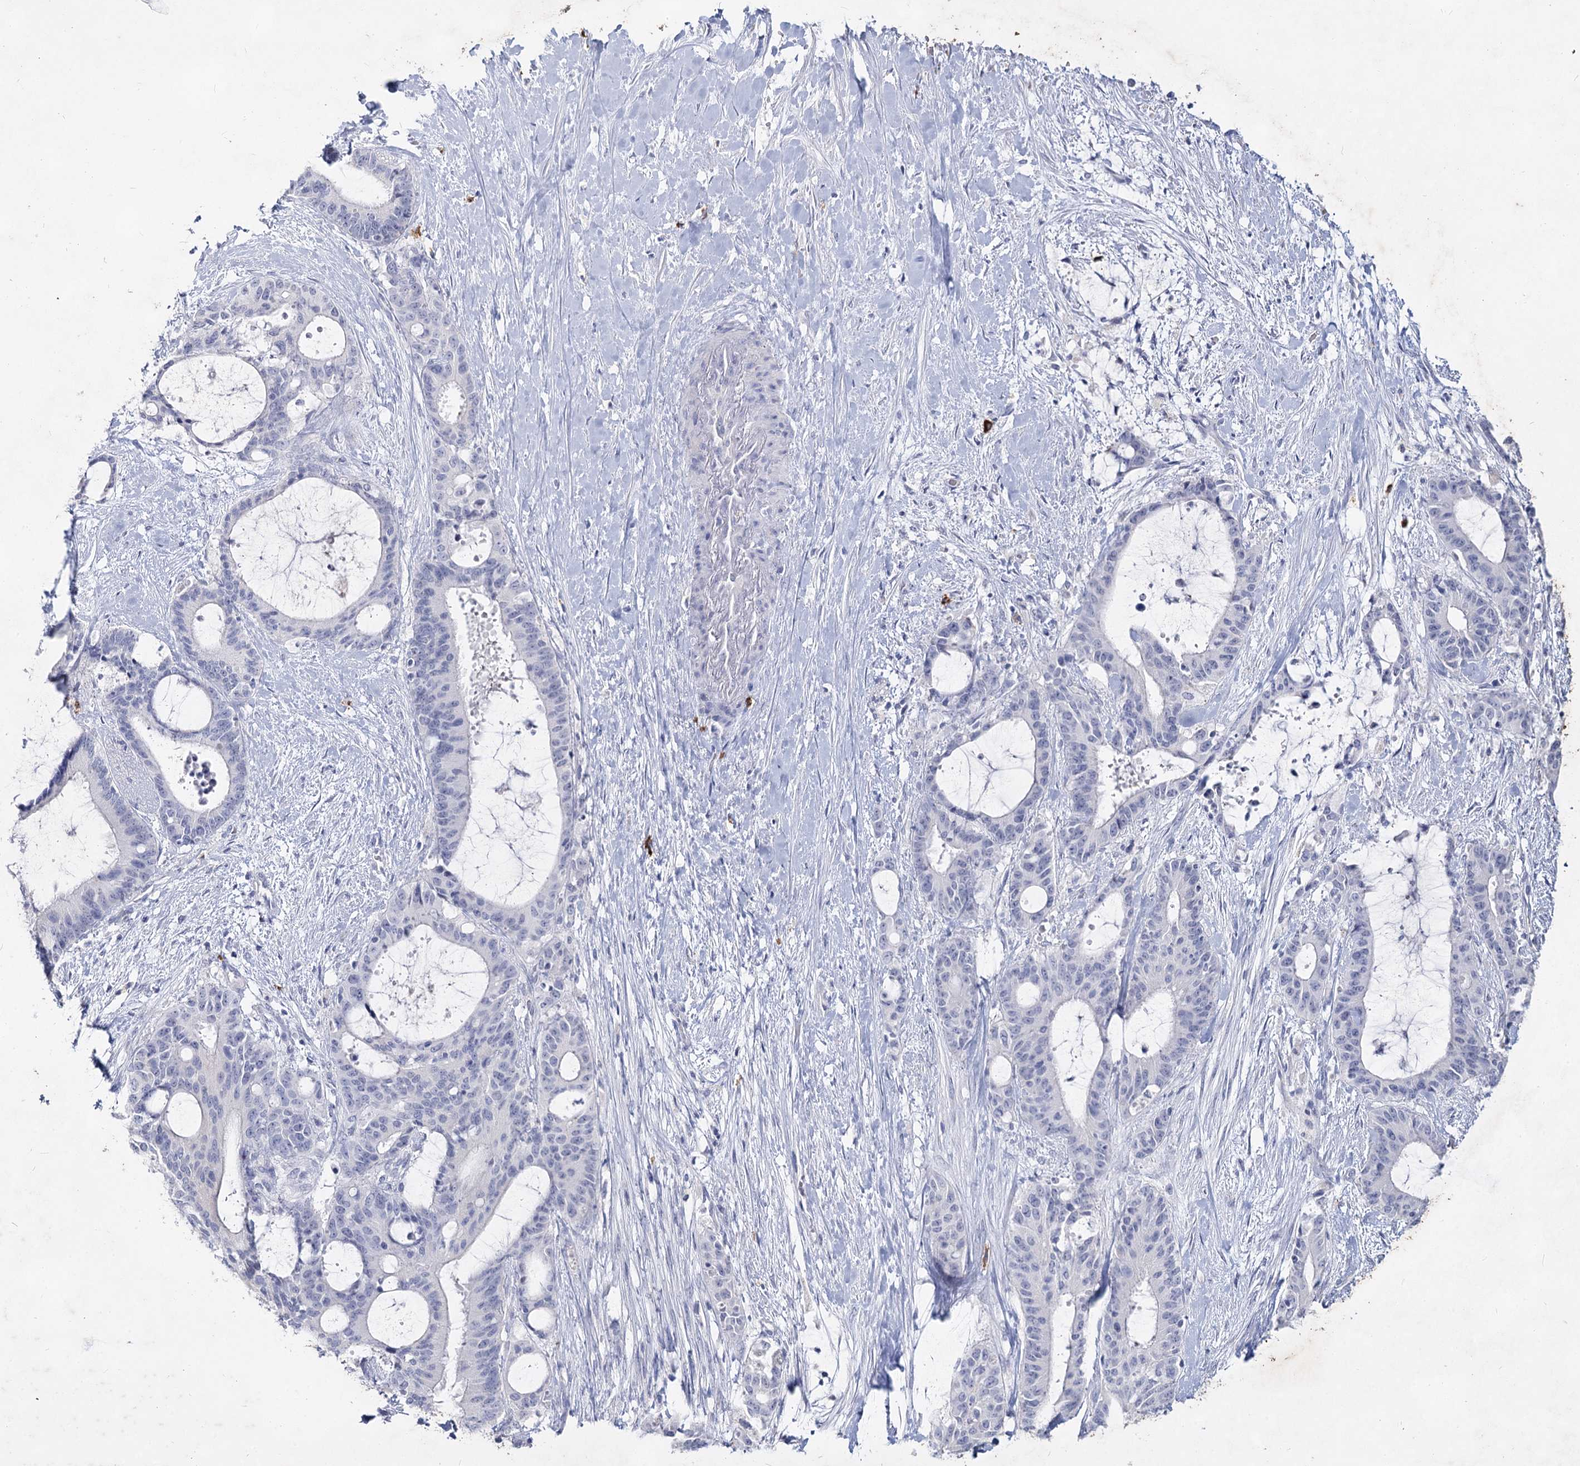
{"staining": {"intensity": "negative", "quantity": "none", "location": "none"}, "tissue": "liver cancer", "cell_type": "Tumor cells", "image_type": "cancer", "snomed": [{"axis": "morphology", "description": "Normal tissue, NOS"}, {"axis": "morphology", "description": "Cholangiocarcinoma"}, {"axis": "topography", "description": "Liver"}, {"axis": "topography", "description": "Peripheral nerve tissue"}], "caption": "Human liver cholangiocarcinoma stained for a protein using immunohistochemistry exhibits no staining in tumor cells.", "gene": "CCDC73", "patient": {"sex": "female", "age": 73}}